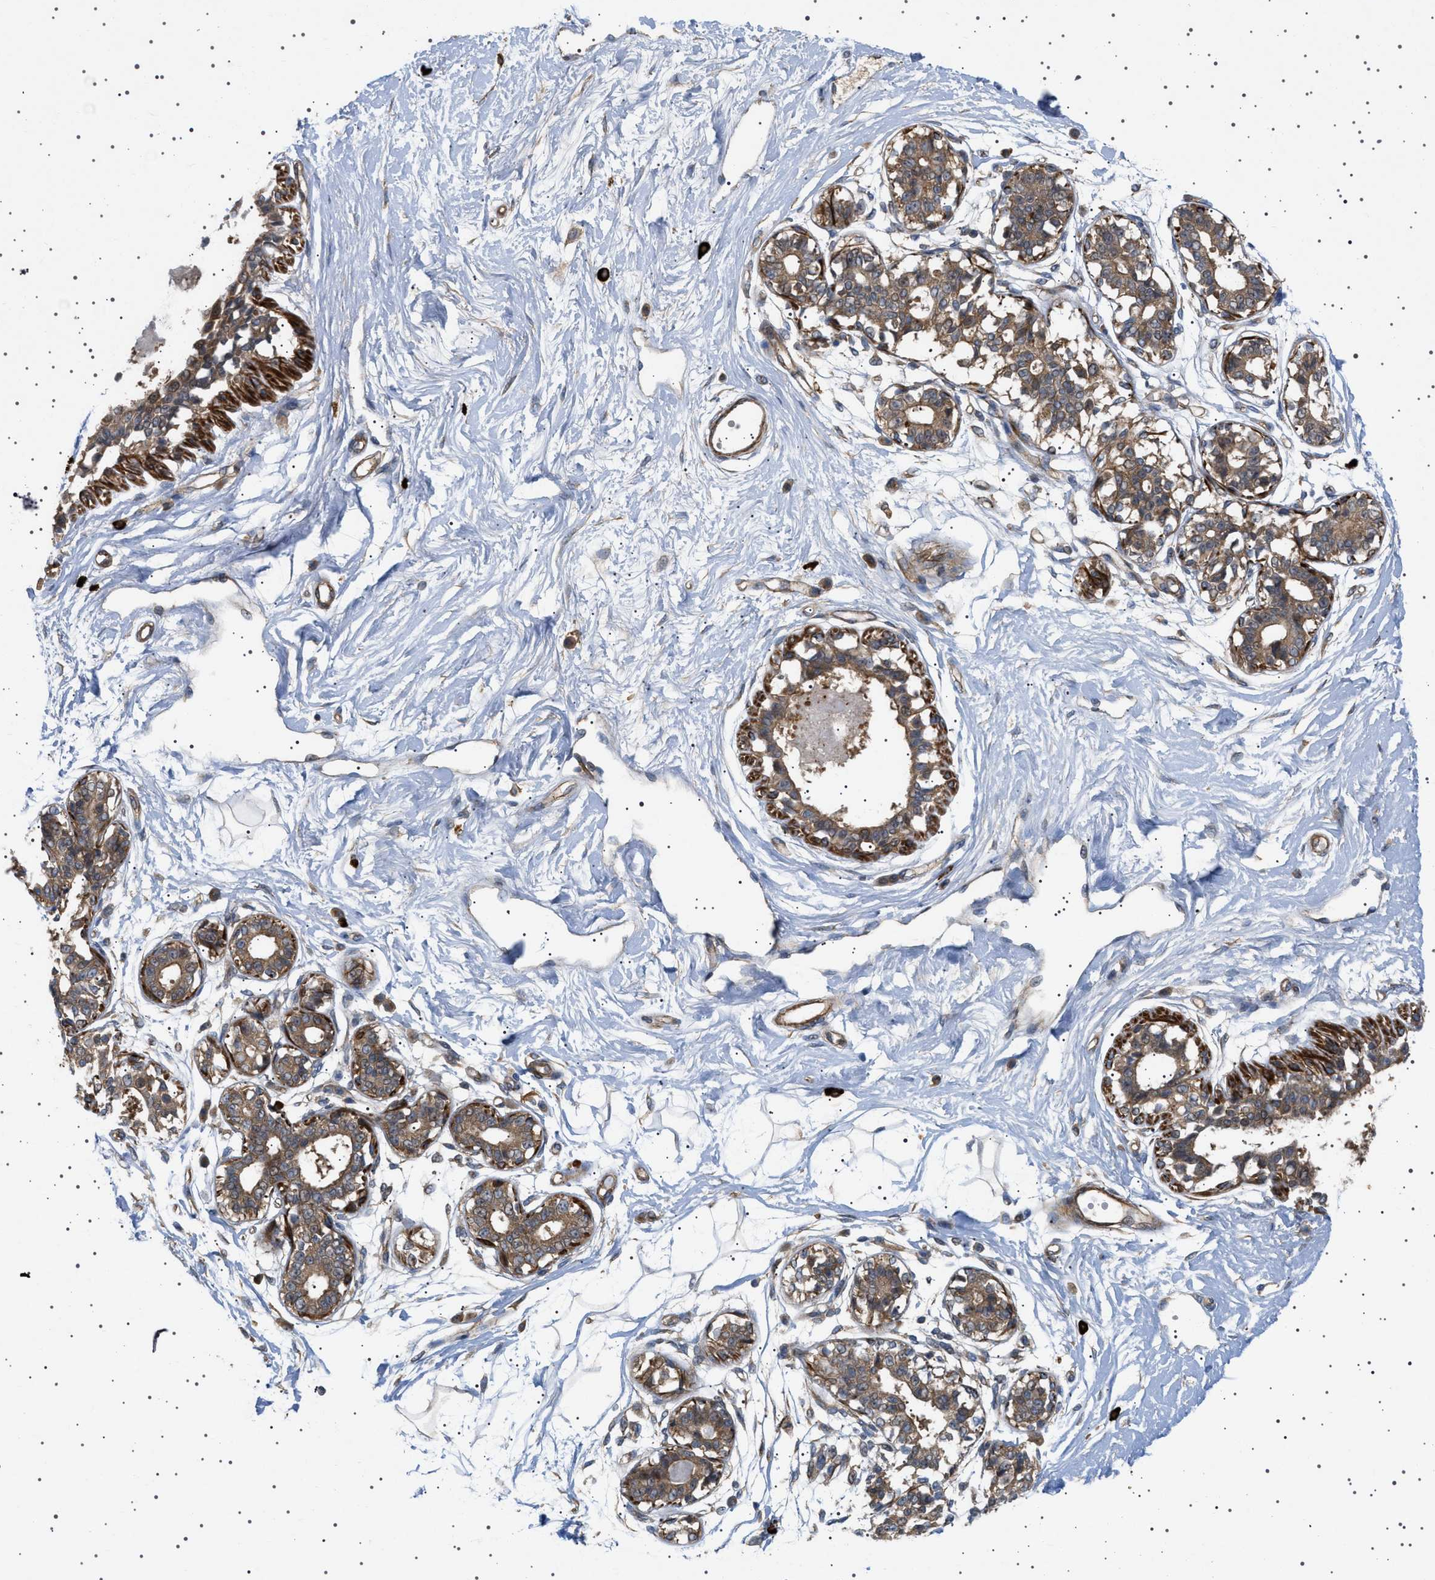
{"staining": {"intensity": "negative", "quantity": "none", "location": "none"}, "tissue": "breast", "cell_type": "Adipocytes", "image_type": "normal", "snomed": [{"axis": "morphology", "description": "Normal tissue, NOS"}, {"axis": "topography", "description": "Breast"}], "caption": "There is no significant expression in adipocytes of breast. (Immunohistochemistry (ihc), brightfield microscopy, high magnification).", "gene": "CCDC186", "patient": {"sex": "female", "age": 45}}